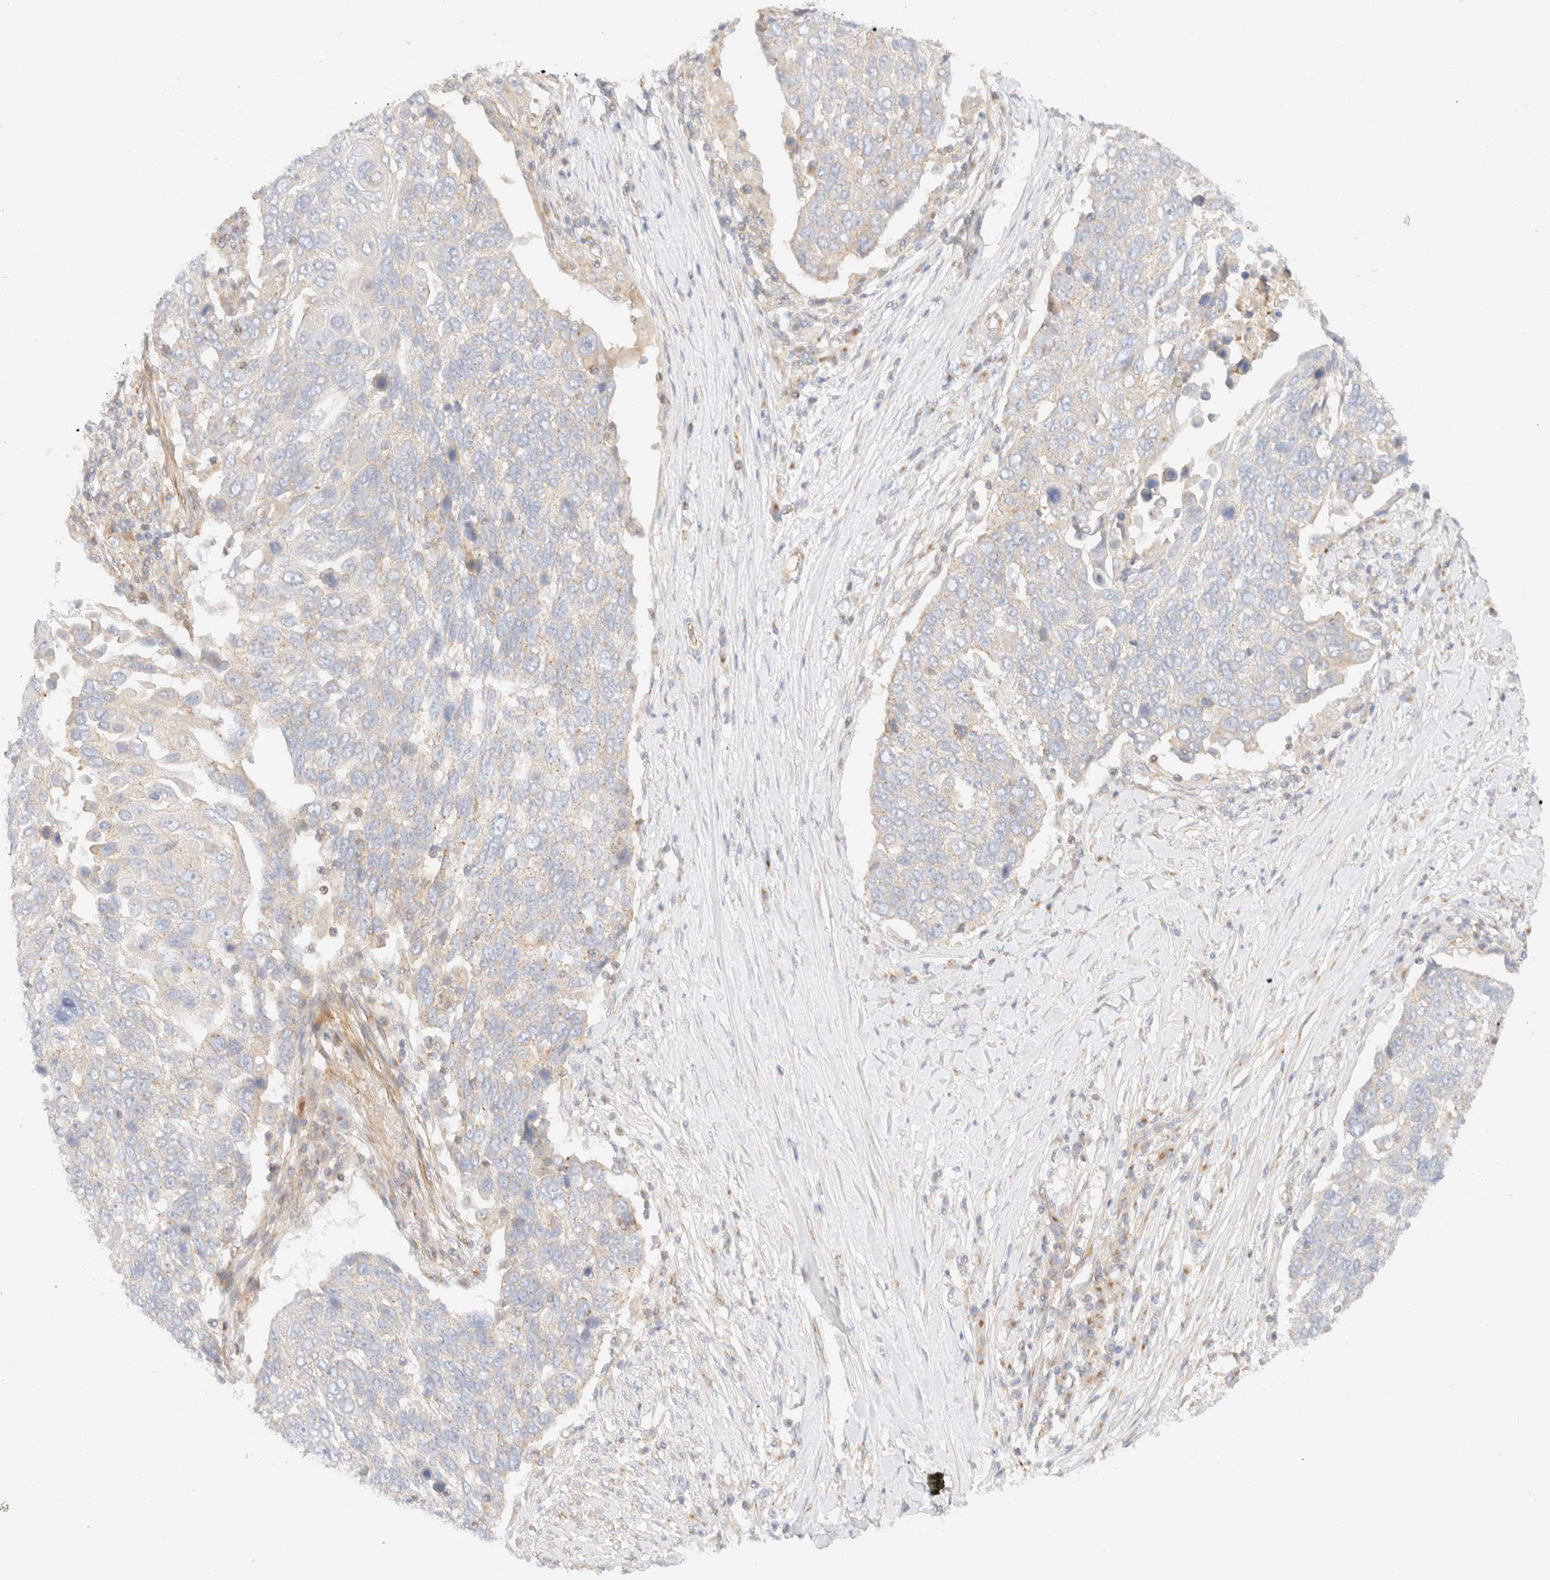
{"staining": {"intensity": "negative", "quantity": "none", "location": "none"}, "tissue": "lung cancer", "cell_type": "Tumor cells", "image_type": "cancer", "snomed": [{"axis": "morphology", "description": "Squamous cell carcinoma, NOS"}, {"axis": "topography", "description": "Lung"}], "caption": "High power microscopy photomicrograph of an IHC histopathology image of lung cancer, revealing no significant expression in tumor cells.", "gene": "MYO10", "patient": {"sex": "male", "age": 66}}